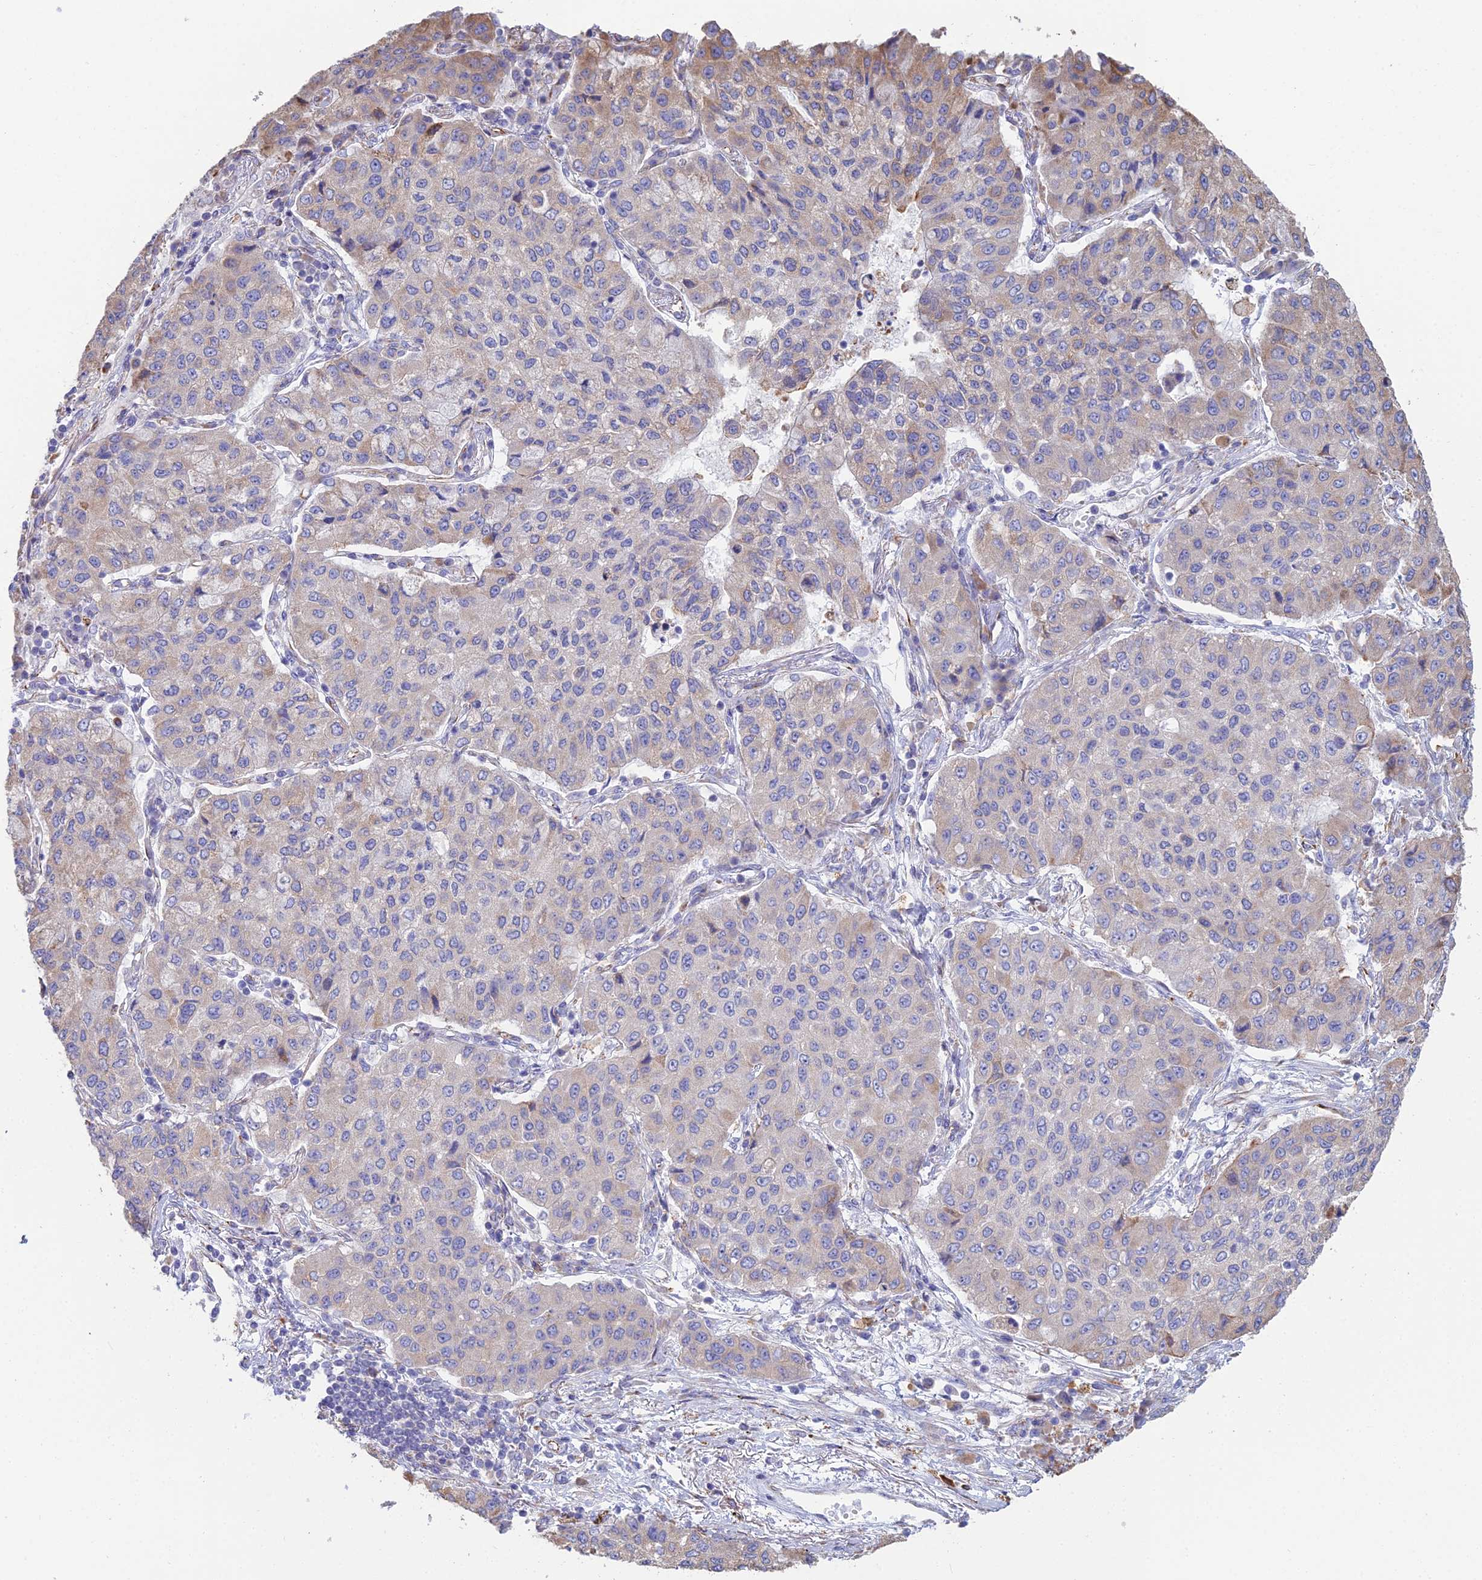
{"staining": {"intensity": "weak", "quantity": "<25%", "location": "cytoplasmic/membranous"}, "tissue": "lung cancer", "cell_type": "Tumor cells", "image_type": "cancer", "snomed": [{"axis": "morphology", "description": "Squamous cell carcinoma, NOS"}, {"axis": "topography", "description": "Lung"}], "caption": "Immunohistochemical staining of lung squamous cell carcinoma reveals no significant positivity in tumor cells.", "gene": "CLVS2", "patient": {"sex": "male", "age": 74}}